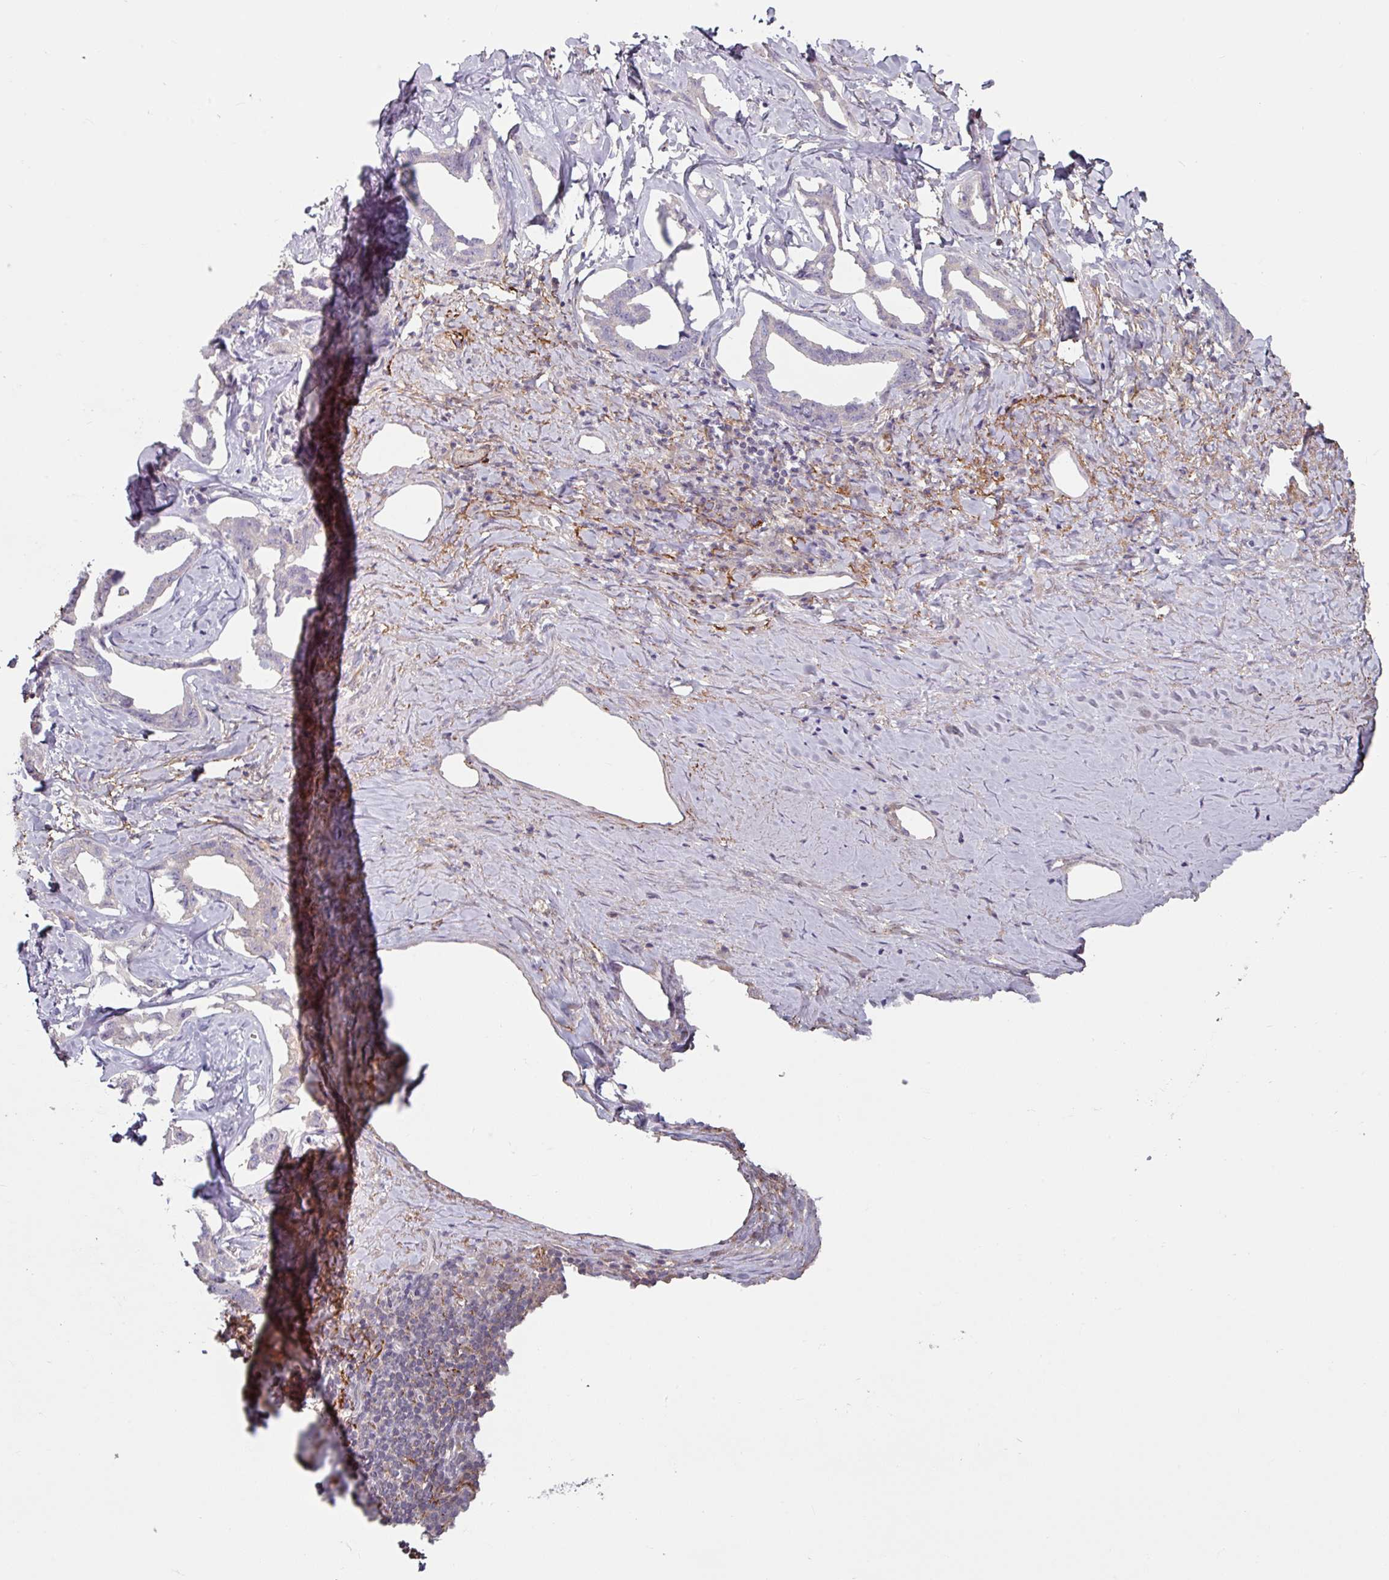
{"staining": {"intensity": "negative", "quantity": "none", "location": "none"}, "tissue": "liver cancer", "cell_type": "Tumor cells", "image_type": "cancer", "snomed": [{"axis": "morphology", "description": "Cholangiocarcinoma"}, {"axis": "topography", "description": "Liver"}], "caption": "The image displays no staining of tumor cells in liver cancer.", "gene": "MTMR14", "patient": {"sex": "male", "age": 59}}